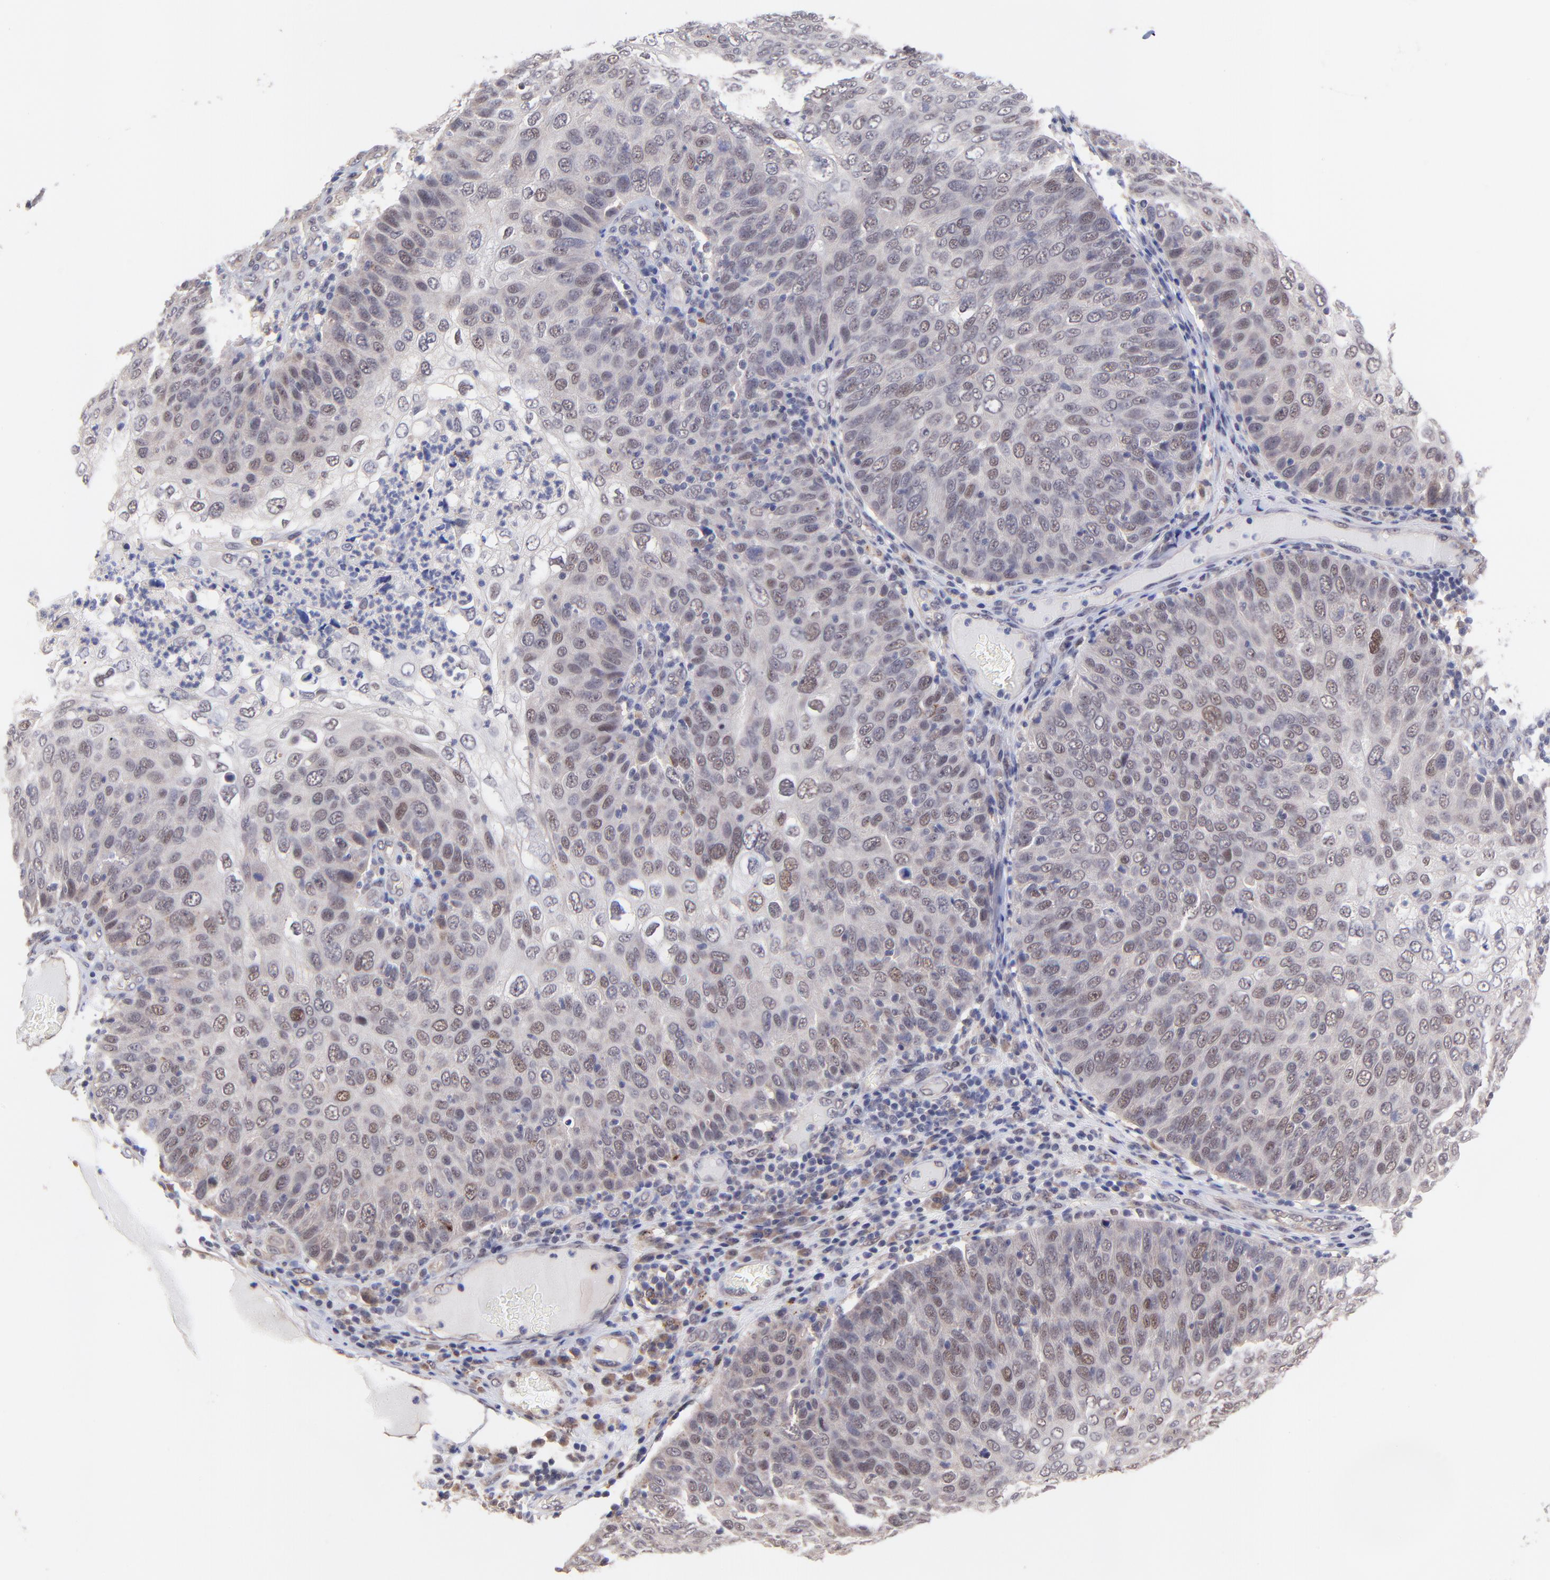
{"staining": {"intensity": "weak", "quantity": "<25%", "location": "nuclear"}, "tissue": "skin cancer", "cell_type": "Tumor cells", "image_type": "cancer", "snomed": [{"axis": "morphology", "description": "Squamous cell carcinoma, NOS"}, {"axis": "topography", "description": "Skin"}], "caption": "A high-resolution histopathology image shows immunohistochemistry staining of skin squamous cell carcinoma, which reveals no significant positivity in tumor cells.", "gene": "ZNF747", "patient": {"sex": "male", "age": 87}}